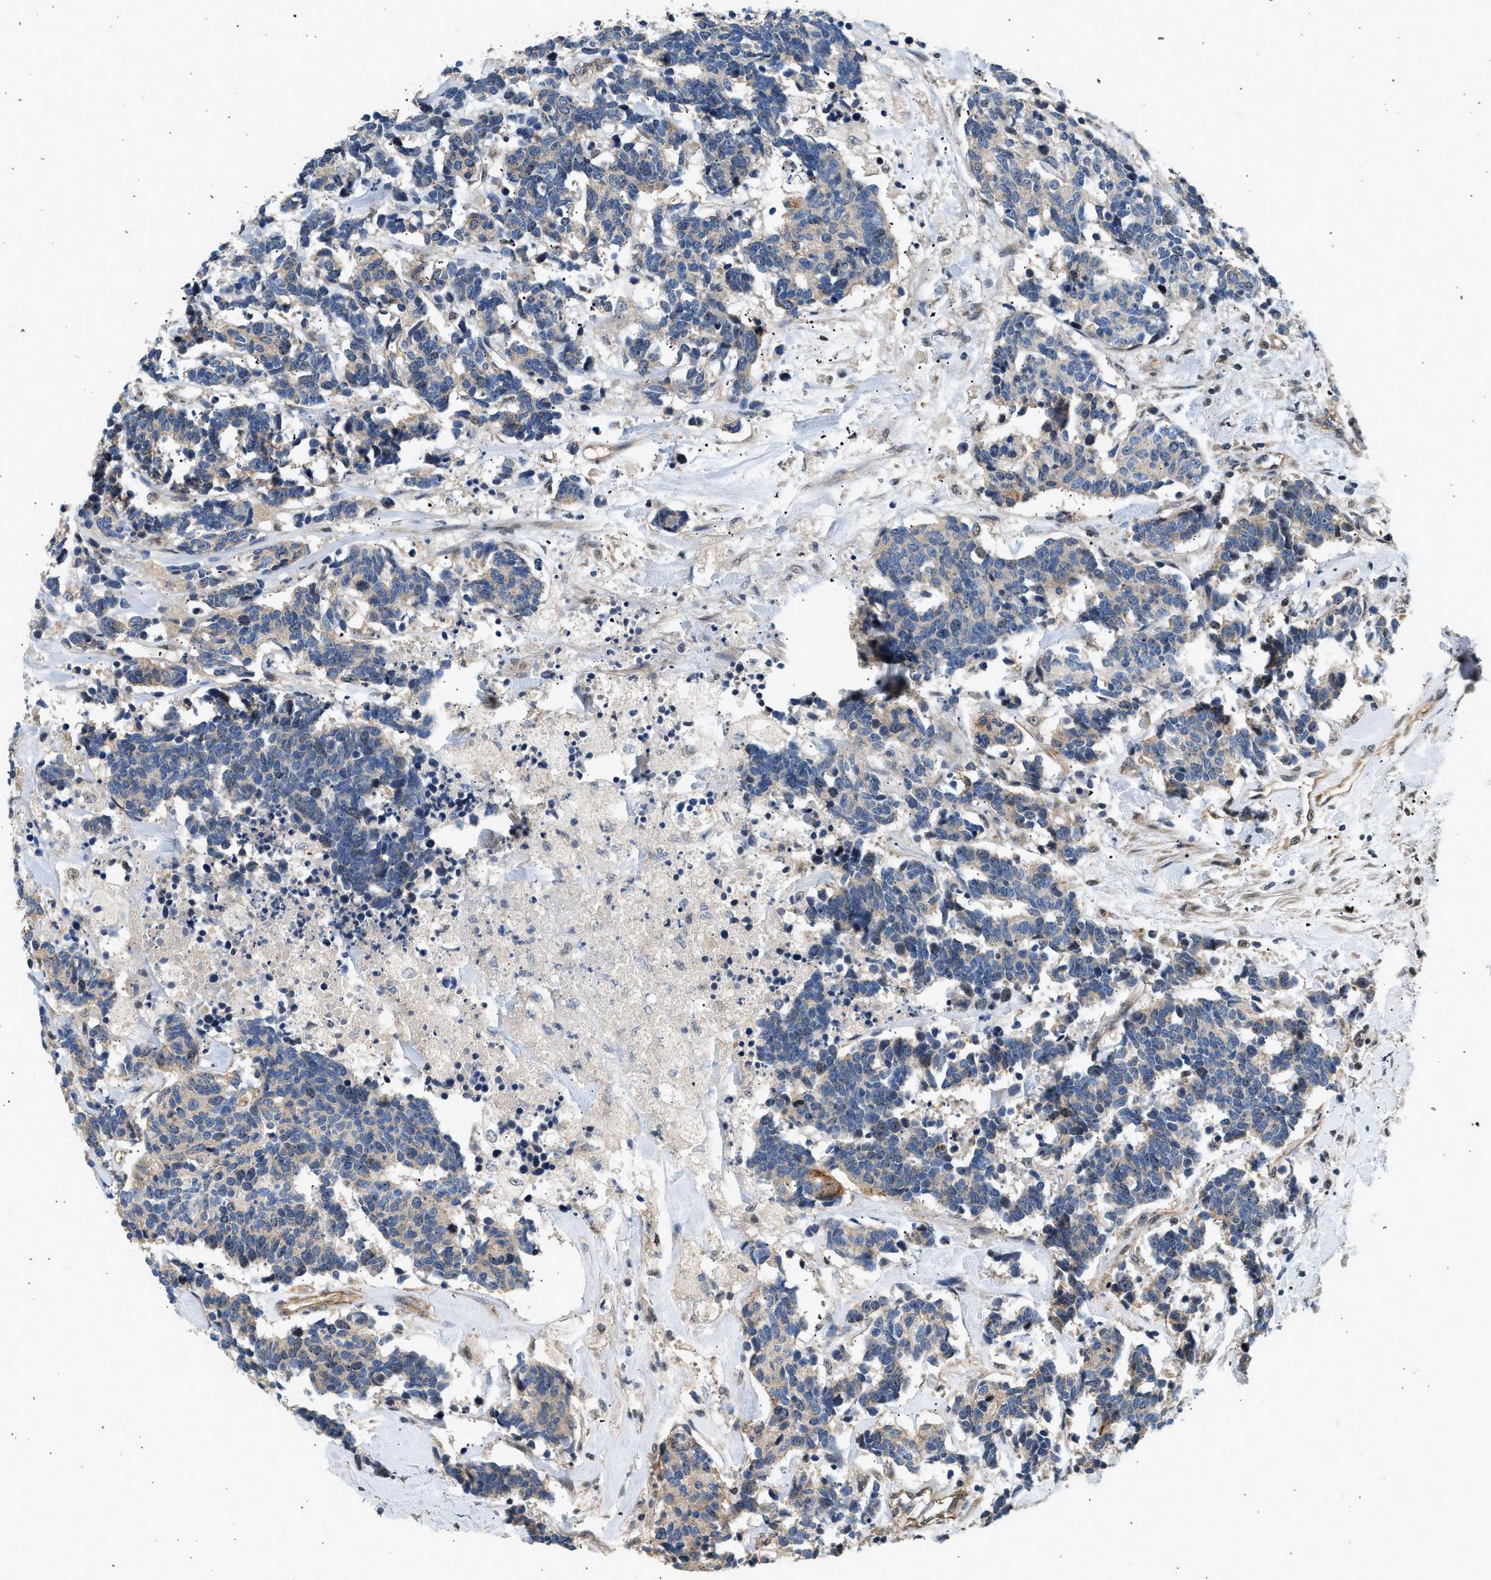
{"staining": {"intensity": "negative", "quantity": "none", "location": "none"}, "tissue": "carcinoid", "cell_type": "Tumor cells", "image_type": "cancer", "snomed": [{"axis": "morphology", "description": "Carcinoma, NOS"}, {"axis": "morphology", "description": "Carcinoid, malignant, NOS"}, {"axis": "topography", "description": "Urinary bladder"}], "caption": "The photomicrograph demonstrates no staining of tumor cells in carcinoid (malignant).", "gene": "WDR31", "patient": {"sex": "male", "age": 57}}